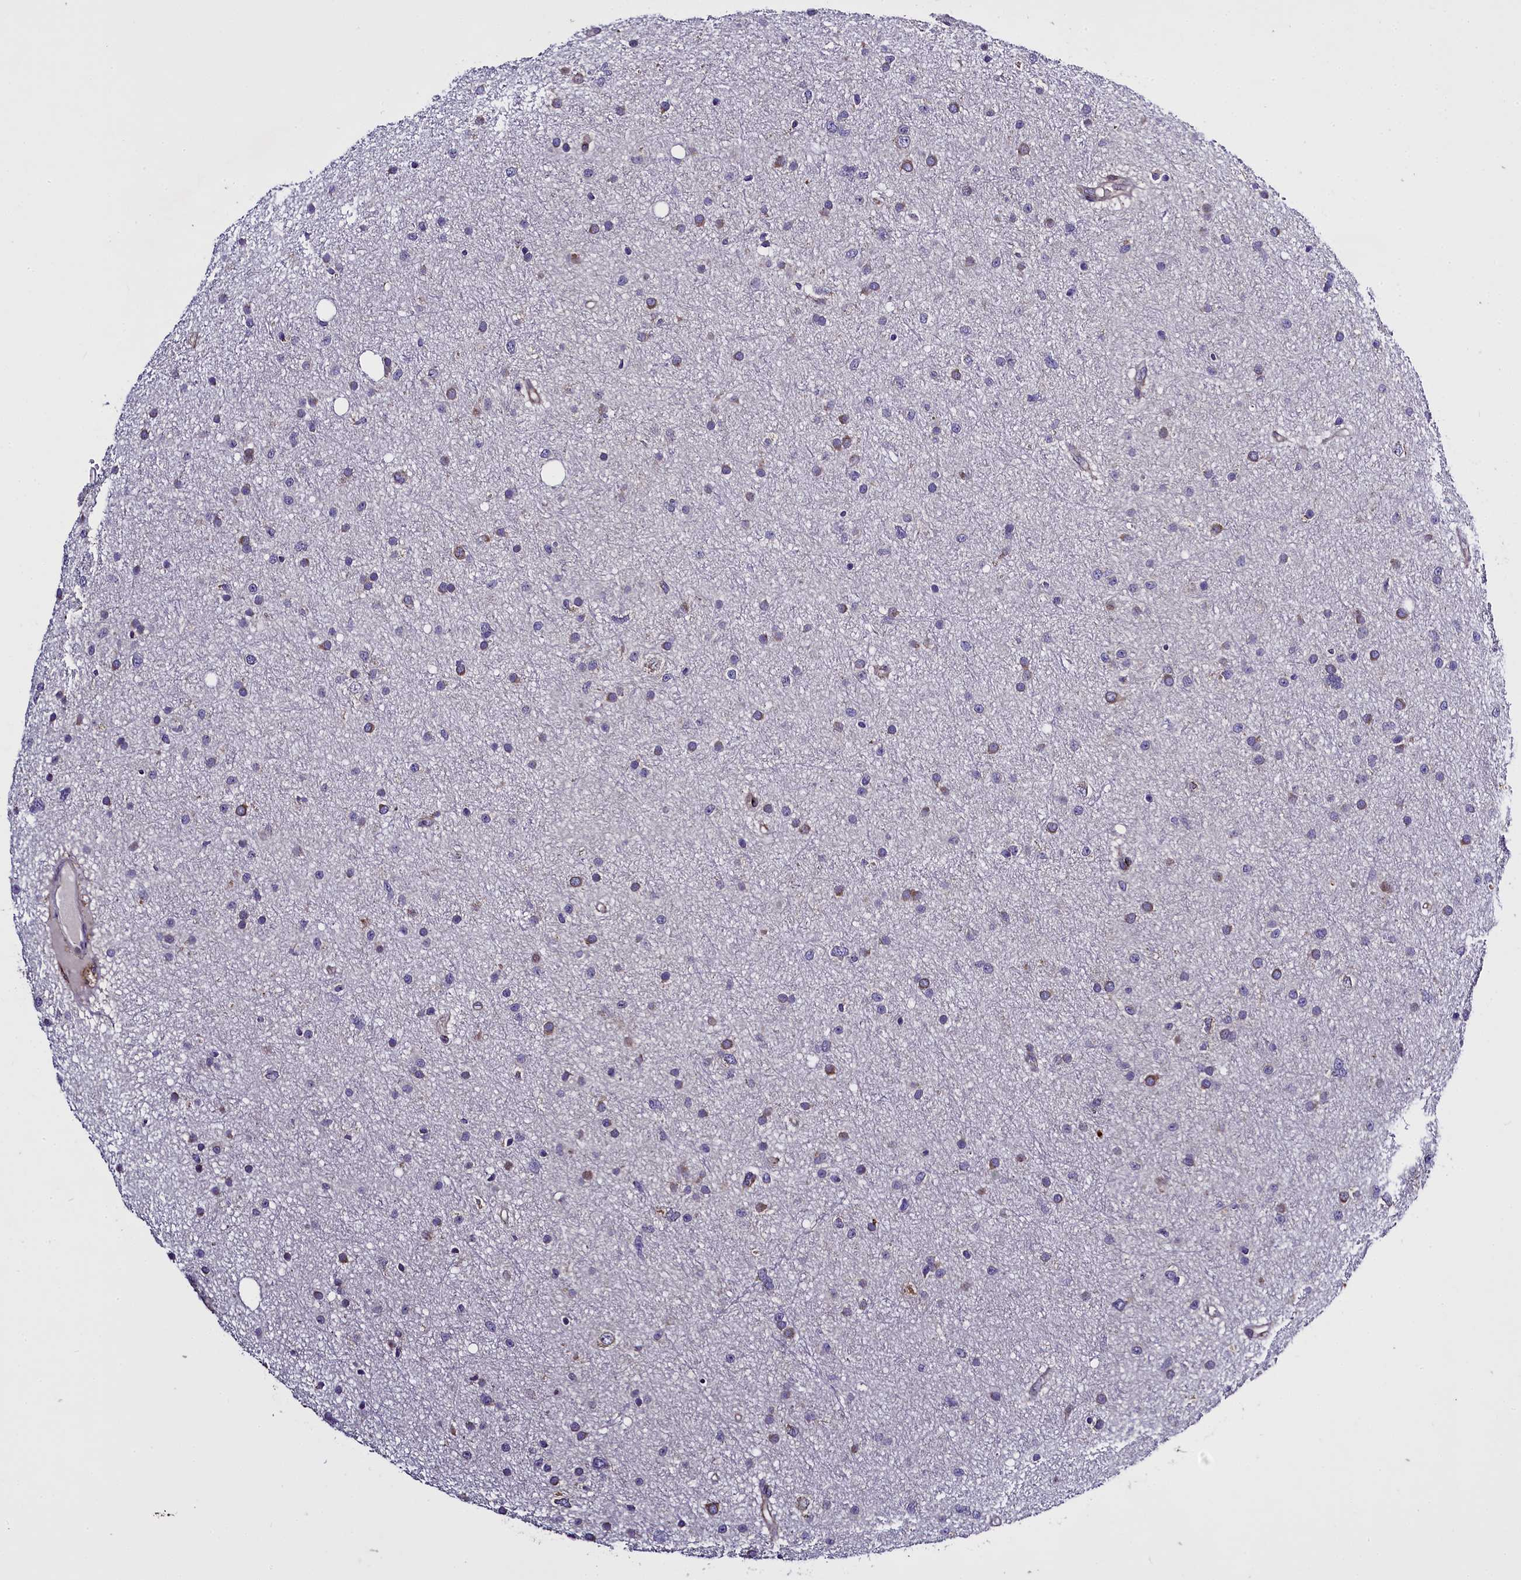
{"staining": {"intensity": "moderate", "quantity": "<25%", "location": "cytoplasmic/membranous"}, "tissue": "glioma", "cell_type": "Tumor cells", "image_type": "cancer", "snomed": [{"axis": "morphology", "description": "Glioma, malignant, Low grade"}, {"axis": "topography", "description": "Cerebral cortex"}], "caption": "Protein expression analysis of glioma displays moderate cytoplasmic/membranous positivity in about <25% of tumor cells. Ihc stains the protein of interest in brown and the nuclei are stained blue.", "gene": "MRC2", "patient": {"sex": "female", "age": 39}}